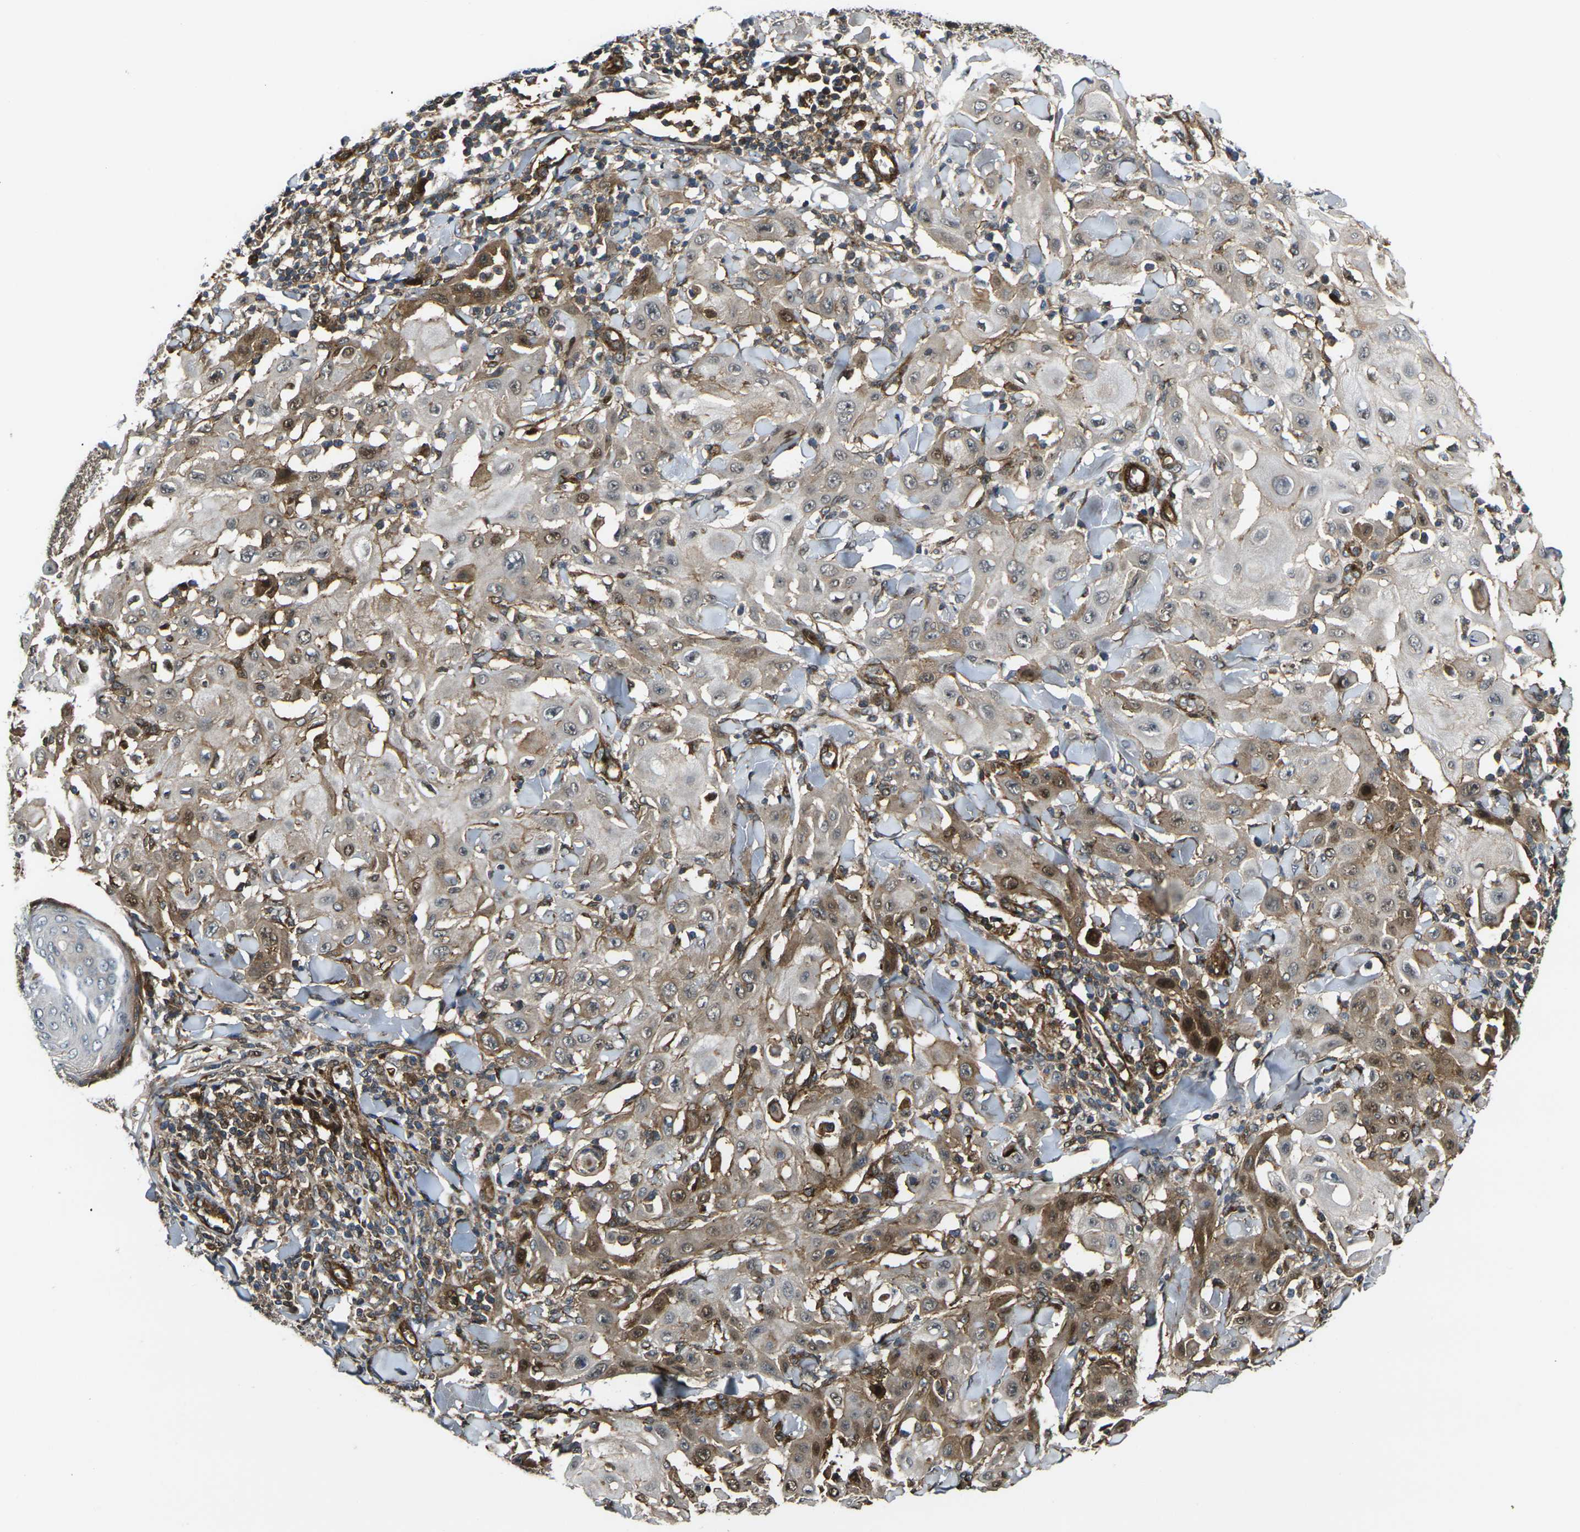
{"staining": {"intensity": "moderate", "quantity": ">75%", "location": "cytoplasmic/membranous,nuclear"}, "tissue": "skin cancer", "cell_type": "Tumor cells", "image_type": "cancer", "snomed": [{"axis": "morphology", "description": "Squamous cell carcinoma, NOS"}, {"axis": "topography", "description": "Skin"}], "caption": "Moderate cytoplasmic/membranous and nuclear protein positivity is seen in about >75% of tumor cells in squamous cell carcinoma (skin).", "gene": "ECE1", "patient": {"sex": "male", "age": 24}}